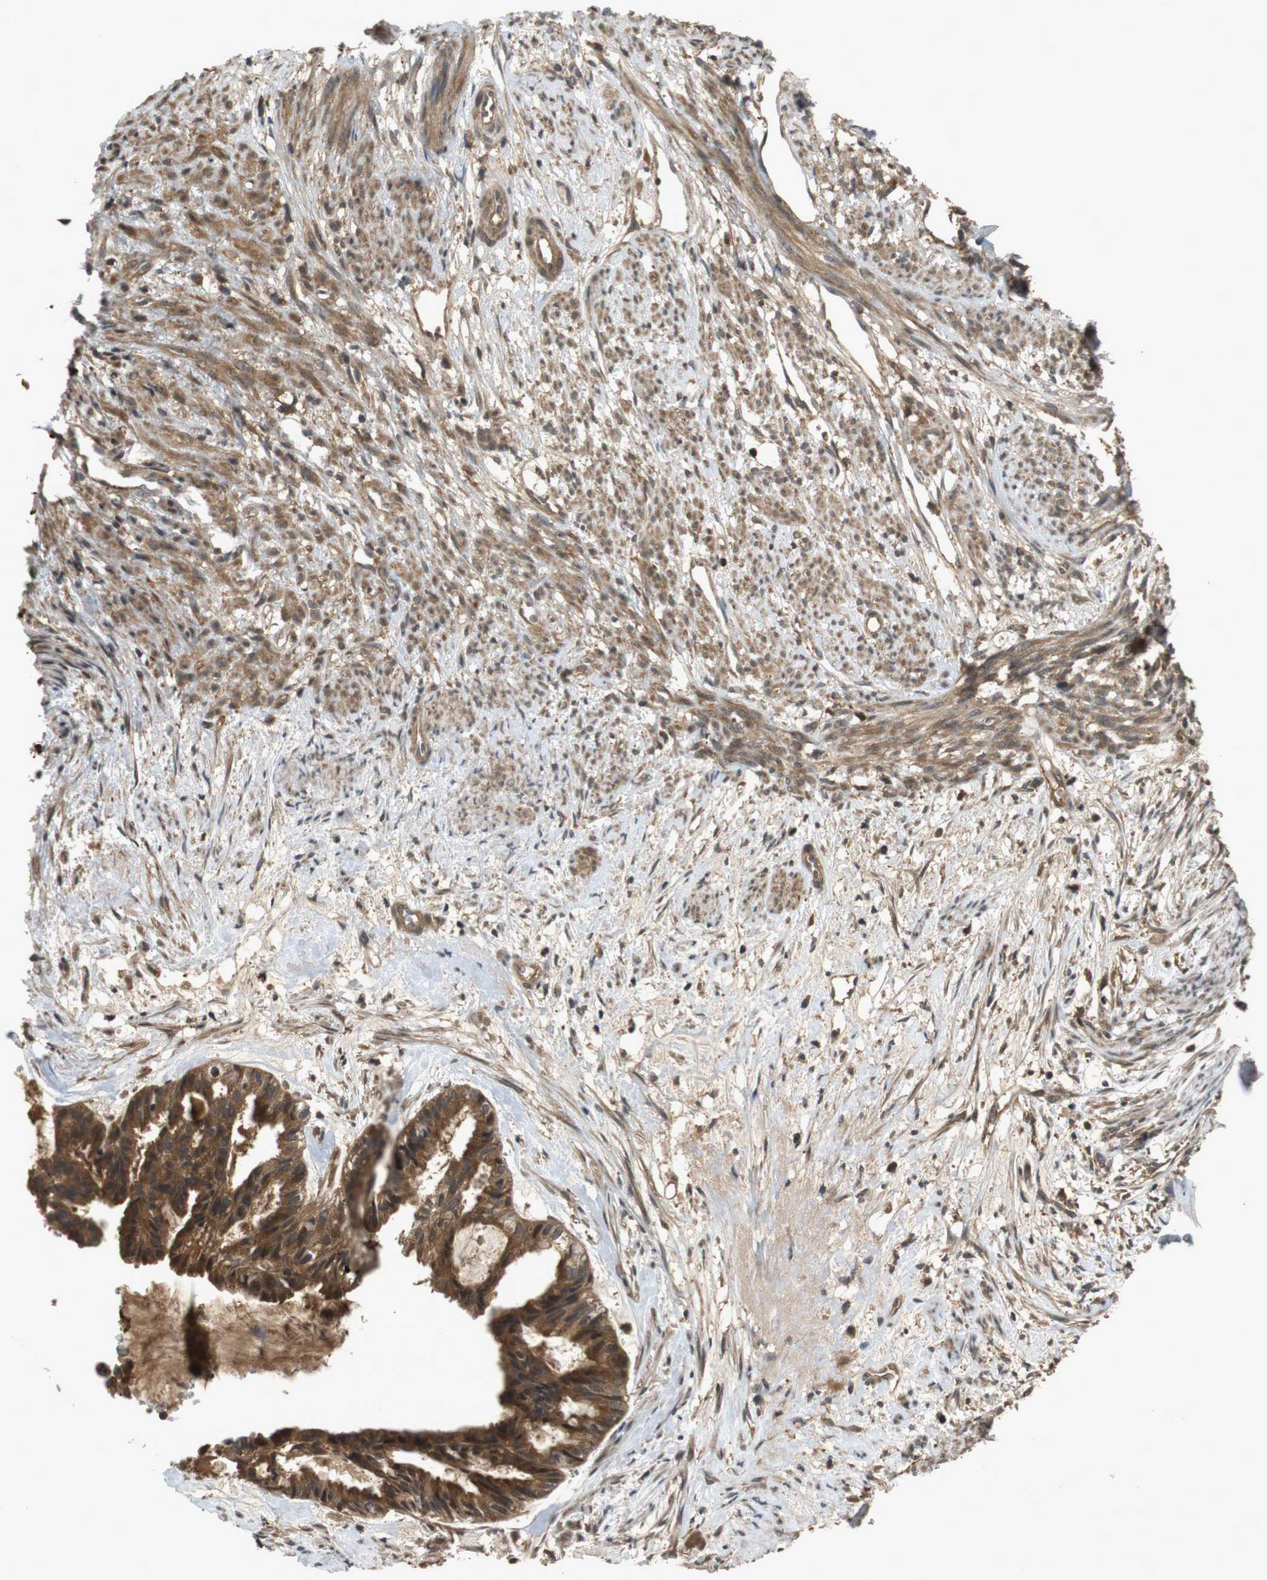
{"staining": {"intensity": "moderate", "quantity": ">75%", "location": "cytoplasmic/membranous"}, "tissue": "cervical cancer", "cell_type": "Tumor cells", "image_type": "cancer", "snomed": [{"axis": "morphology", "description": "Normal tissue, NOS"}, {"axis": "morphology", "description": "Adenocarcinoma, NOS"}, {"axis": "topography", "description": "Cervix"}, {"axis": "topography", "description": "Endometrium"}], "caption": "A brown stain shows moderate cytoplasmic/membranous staining of a protein in cervical cancer (adenocarcinoma) tumor cells.", "gene": "NFKBIE", "patient": {"sex": "female", "age": 86}}